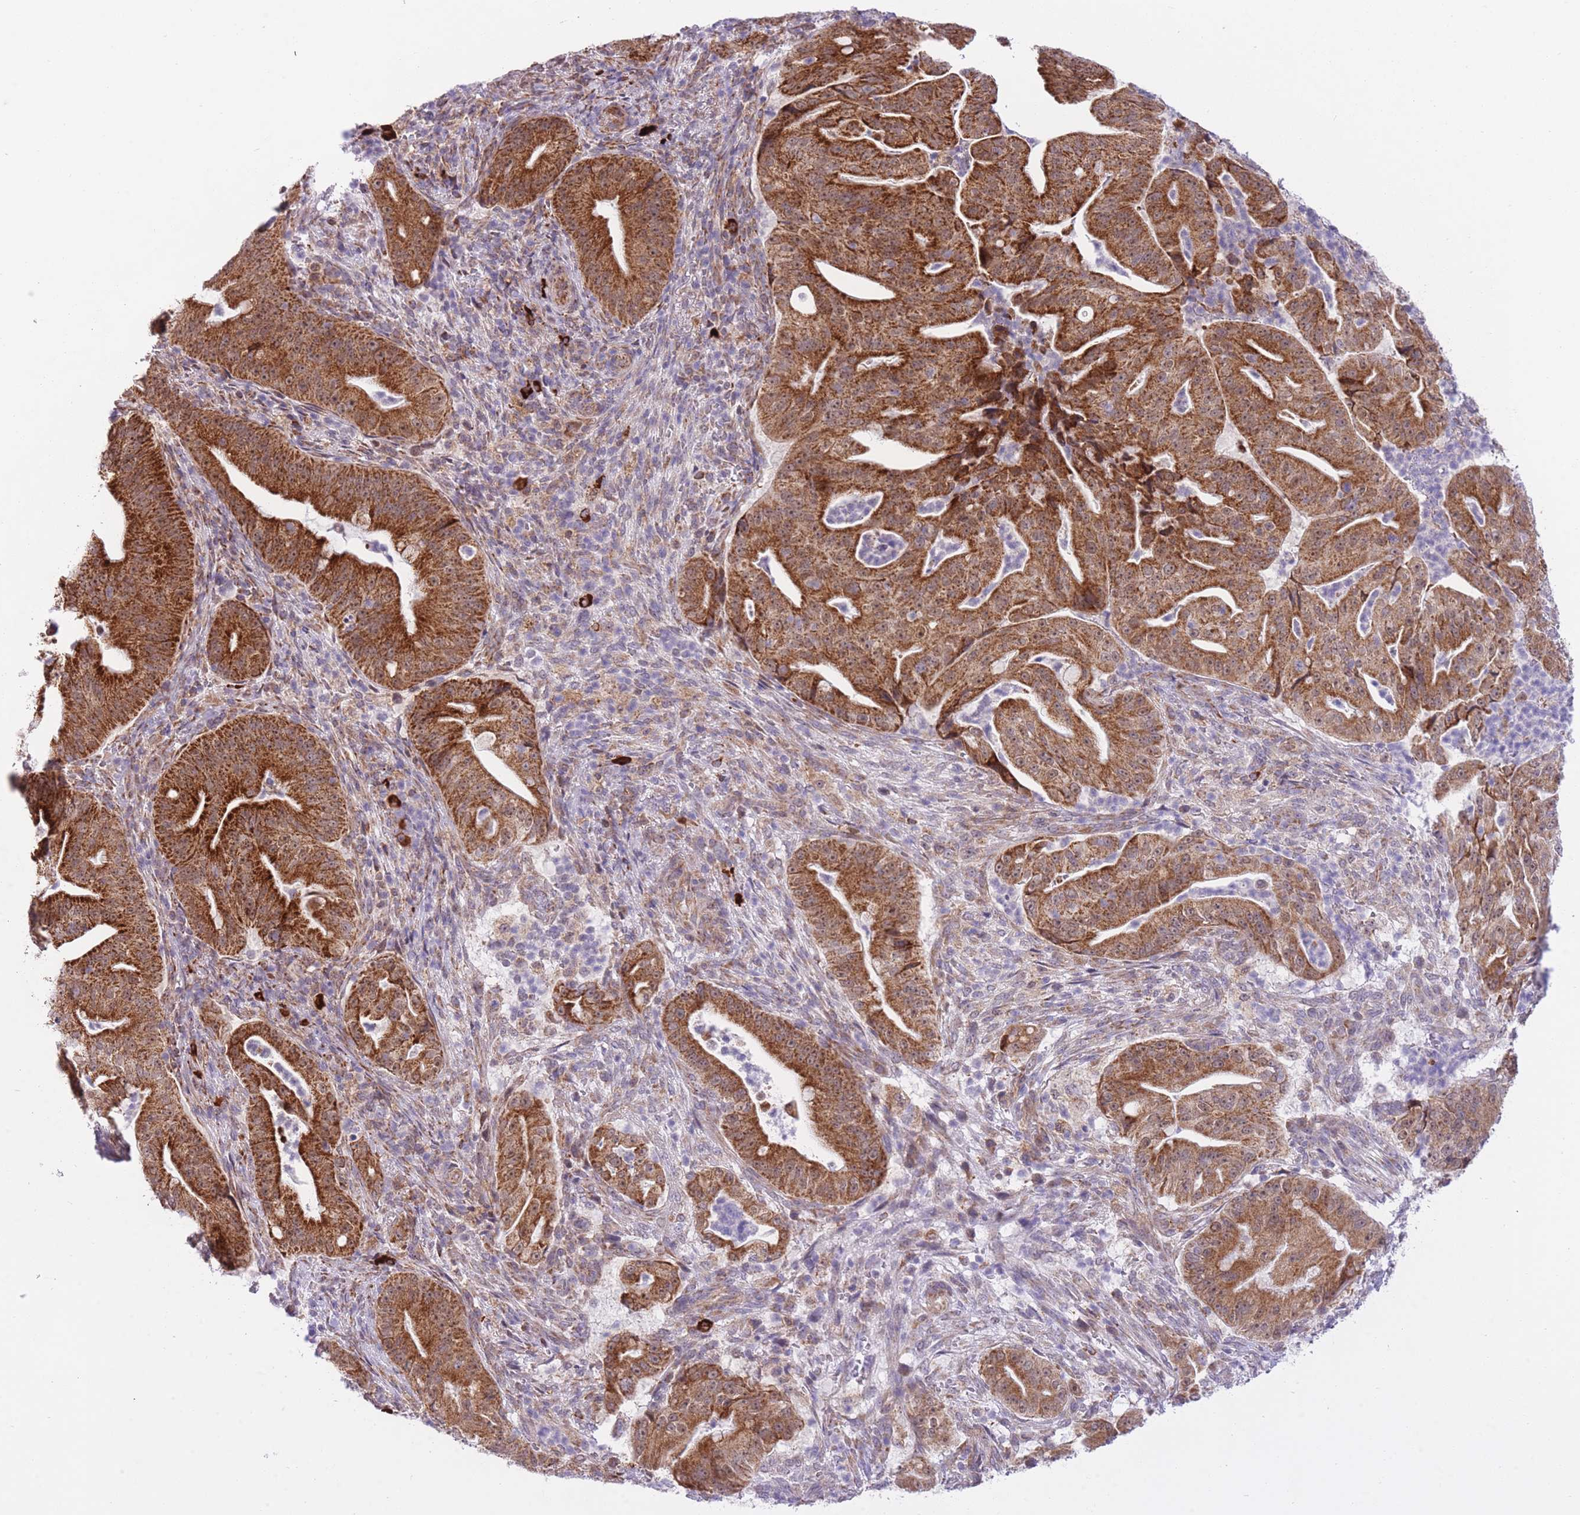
{"staining": {"intensity": "strong", "quantity": ">75%", "location": "cytoplasmic/membranous,nuclear"}, "tissue": "pancreatic cancer", "cell_type": "Tumor cells", "image_type": "cancer", "snomed": [{"axis": "morphology", "description": "Adenocarcinoma, NOS"}, {"axis": "topography", "description": "Pancreas"}], "caption": "High-power microscopy captured an IHC image of adenocarcinoma (pancreatic), revealing strong cytoplasmic/membranous and nuclear expression in about >75% of tumor cells. (Brightfield microscopy of DAB IHC at high magnification).", "gene": "EXOSC8", "patient": {"sex": "male", "age": 71}}